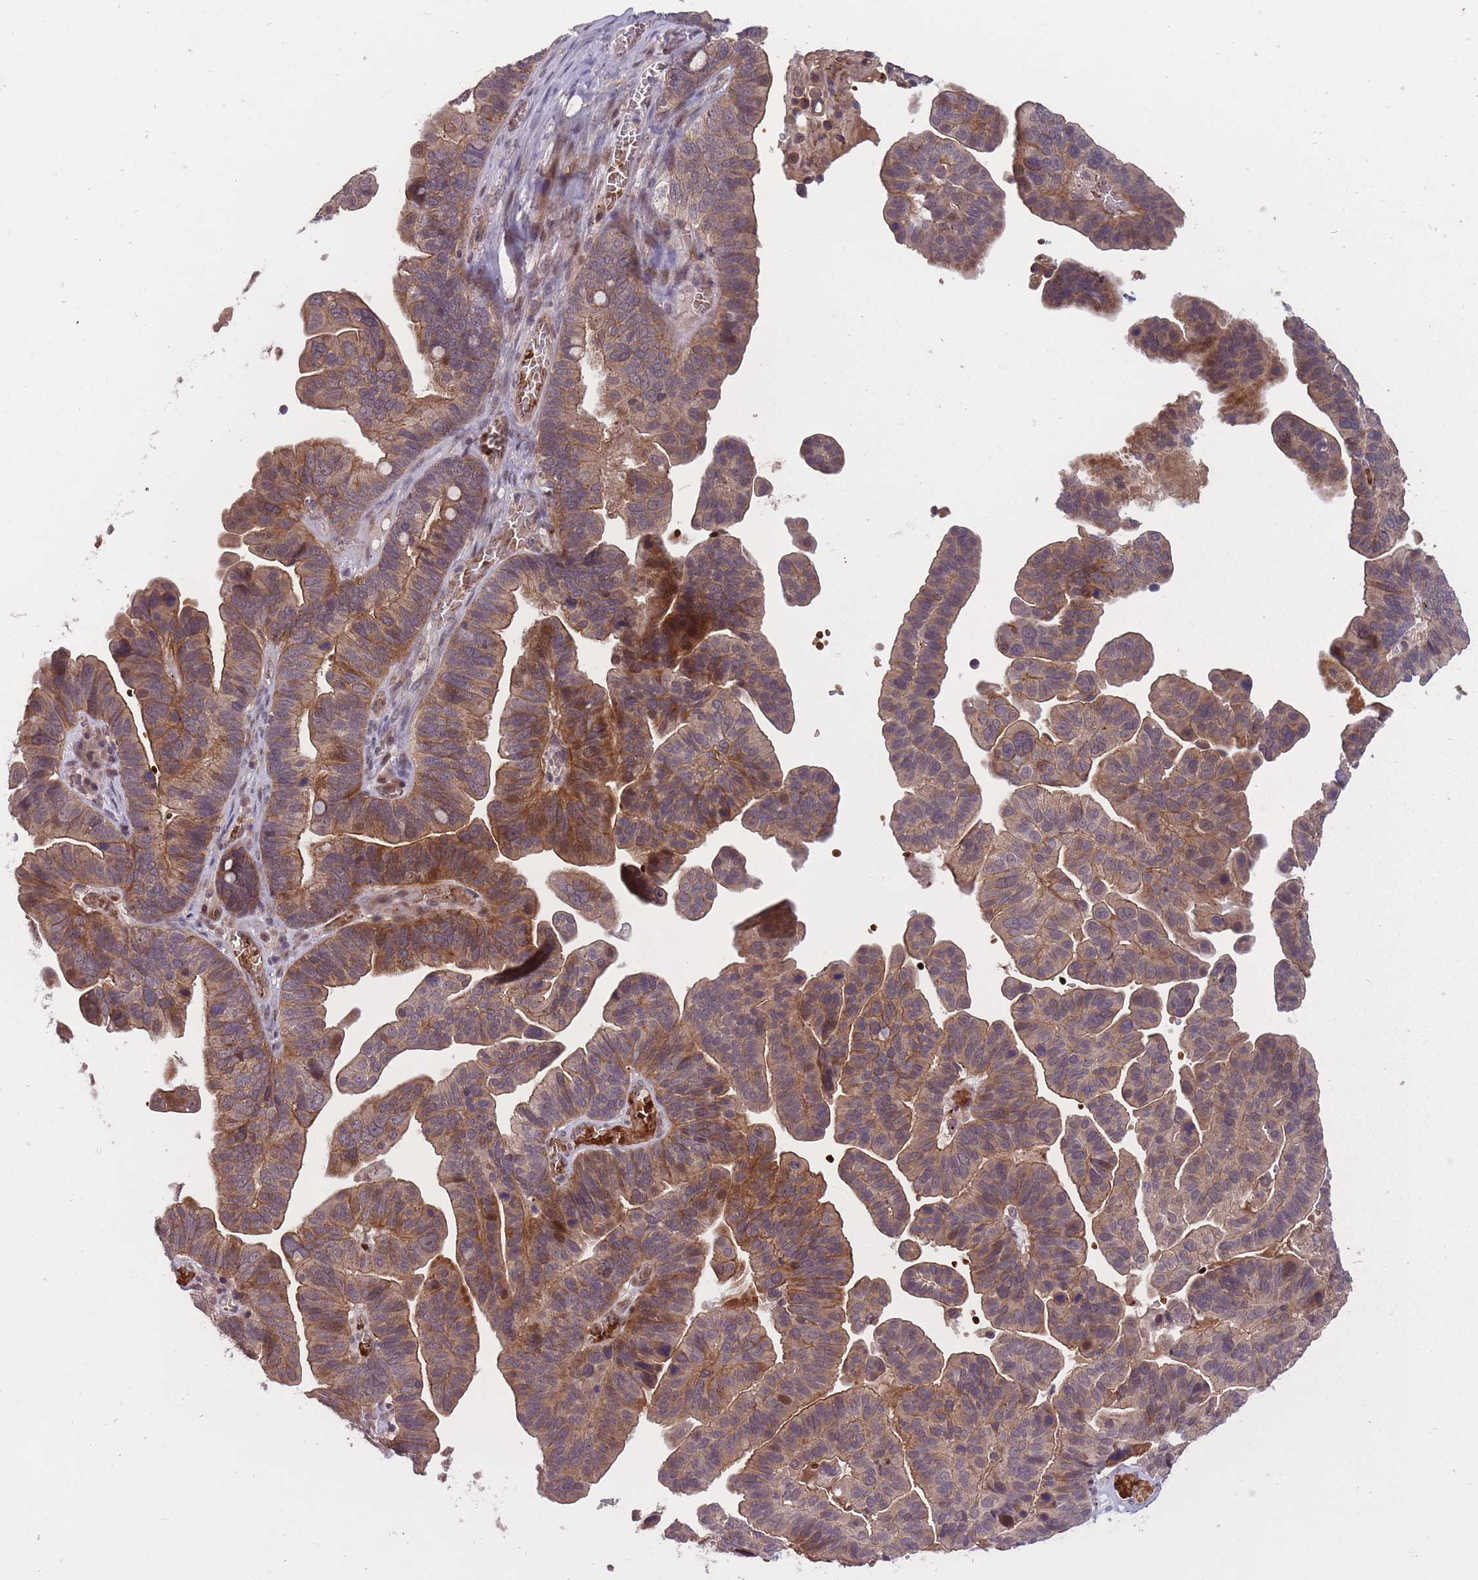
{"staining": {"intensity": "moderate", "quantity": ">75%", "location": "cytoplasmic/membranous"}, "tissue": "ovarian cancer", "cell_type": "Tumor cells", "image_type": "cancer", "snomed": [{"axis": "morphology", "description": "Cystadenocarcinoma, serous, NOS"}, {"axis": "topography", "description": "Ovary"}], "caption": "Approximately >75% of tumor cells in human ovarian cancer demonstrate moderate cytoplasmic/membranous protein expression as visualized by brown immunohistochemical staining.", "gene": "SECTM1", "patient": {"sex": "female", "age": 56}}